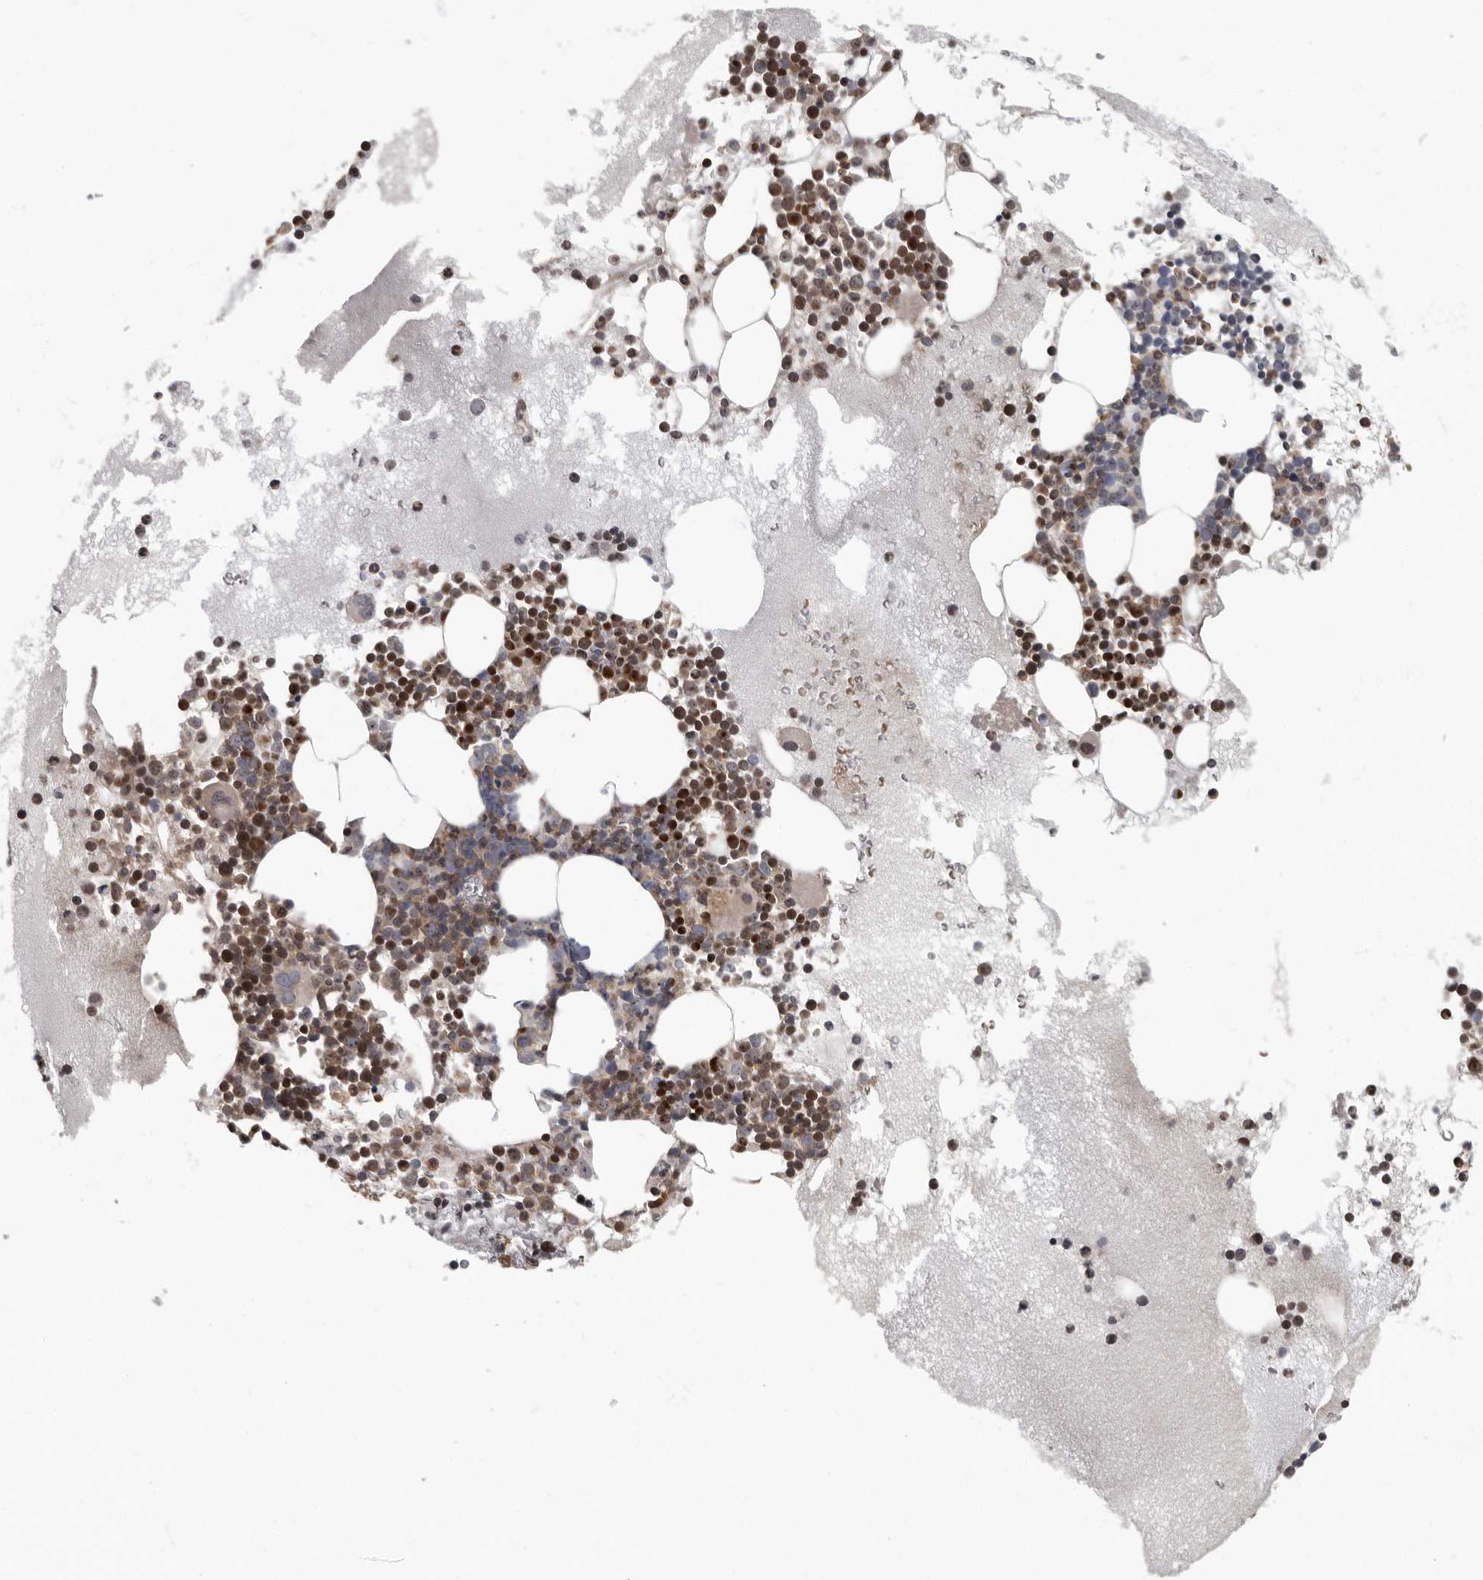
{"staining": {"intensity": "strong", "quantity": ">75%", "location": "cytoplasmic/membranous,nuclear"}, "tissue": "bone marrow", "cell_type": "Hematopoietic cells", "image_type": "normal", "snomed": [{"axis": "morphology", "description": "Normal tissue, NOS"}, {"axis": "morphology", "description": "Inflammation, NOS"}, {"axis": "topography", "description": "Bone marrow"}], "caption": "Immunohistochemistry (IHC) of normal human bone marrow demonstrates high levels of strong cytoplasmic/membranous,nuclear staining in approximately >75% of hematopoietic cells.", "gene": "PDCD11", "patient": {"sex": "female", "age": 45}}